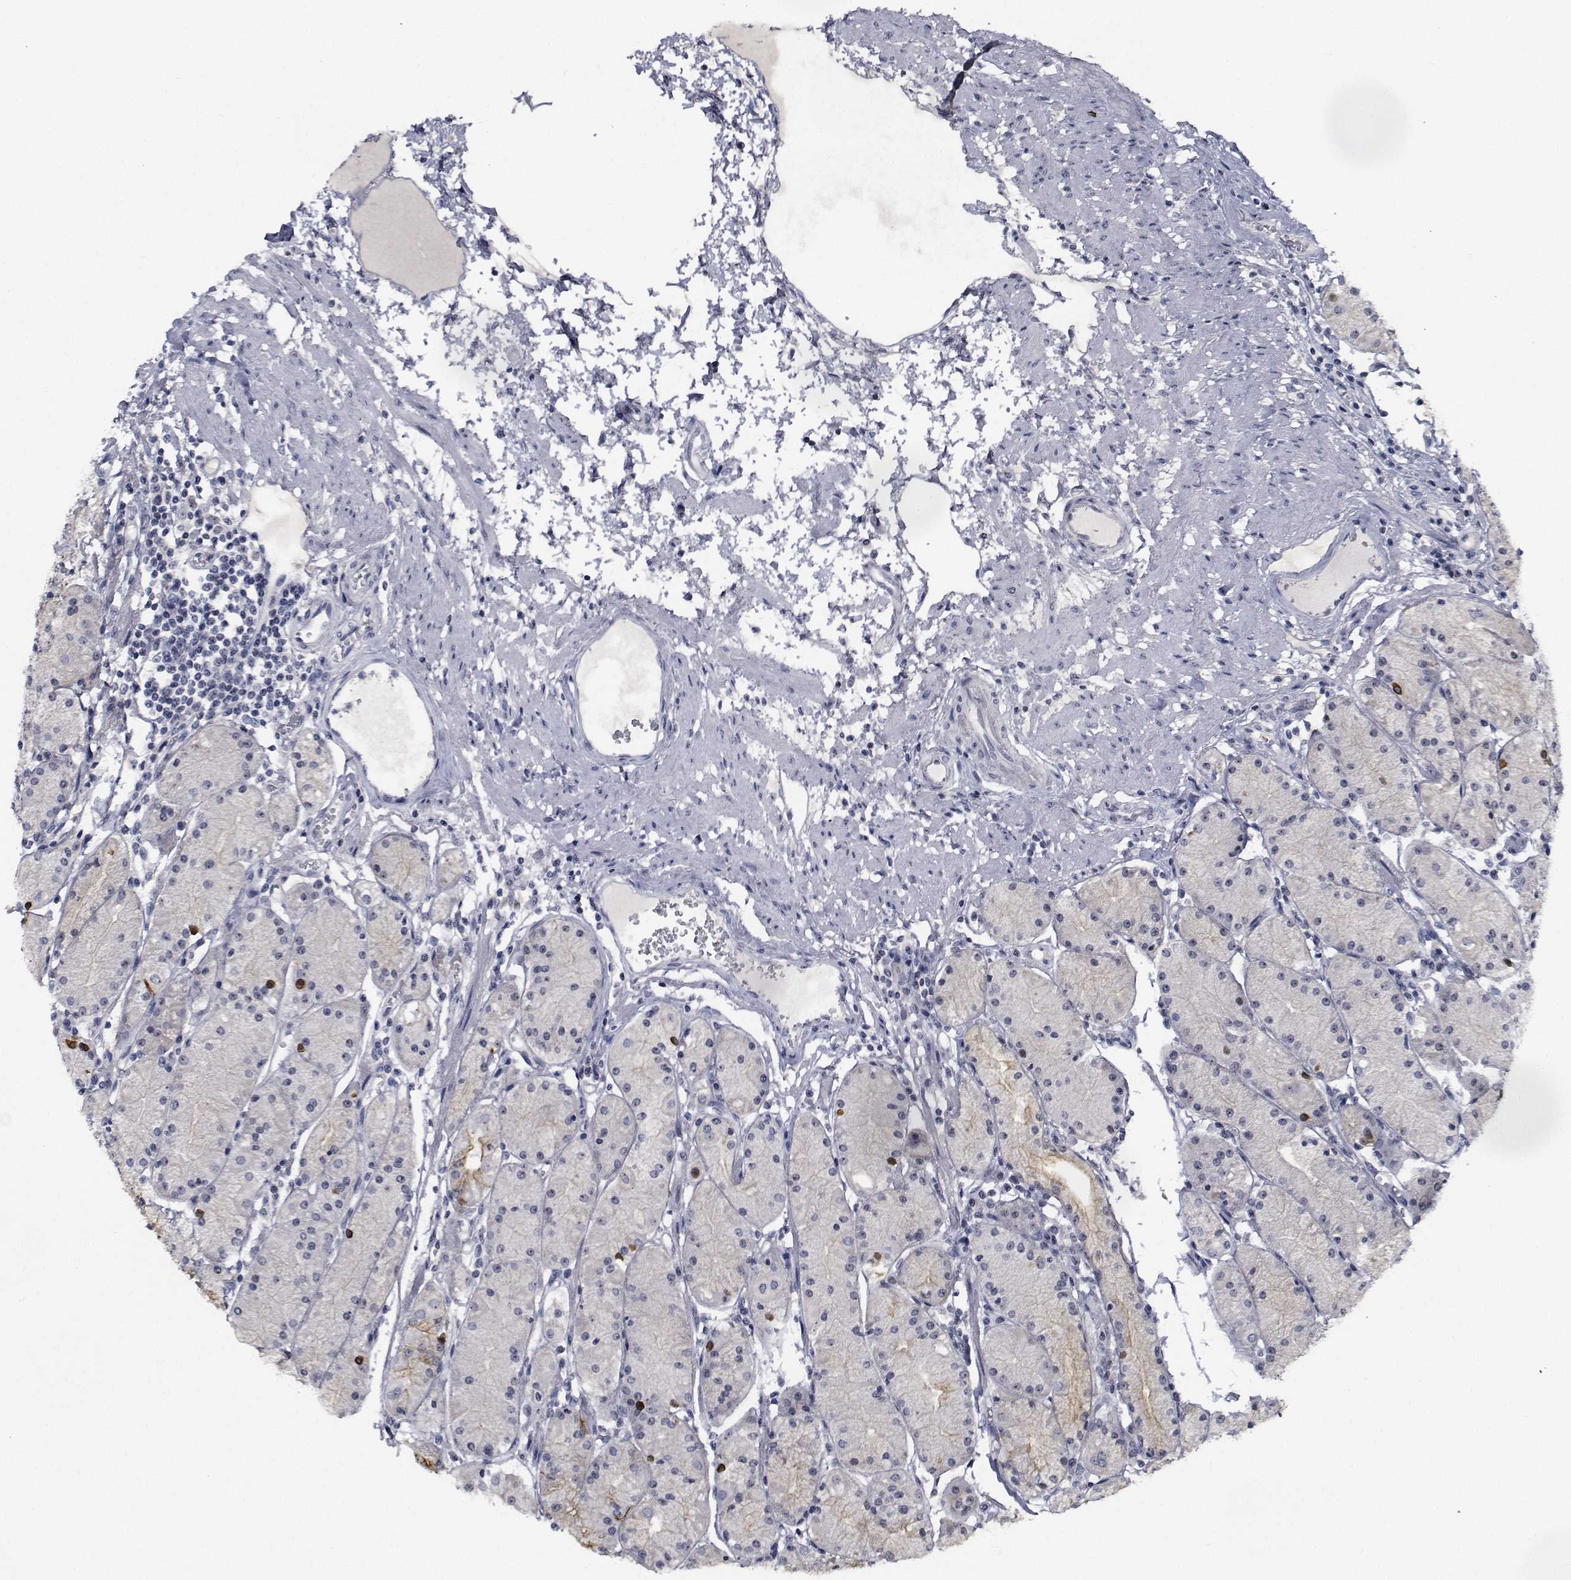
{"staining": {"intensity": "weak", "quantity": "<25%", "location": "nuclear"}, "tissue": "stomach", "cell_type": "Glandular cells", "image_type": "normal", "snomed": [{"axis": "morphology", "description": "Normal tissue, NOS"}, {"axis": "topography", "description": "Stomach, upper"}], "caption": "DAB immunohistochemical staining of normal stomach shows no significant positivity in glandular cells.", "gene": "NVL", "patient": {"sex": "male", "age": 69}}